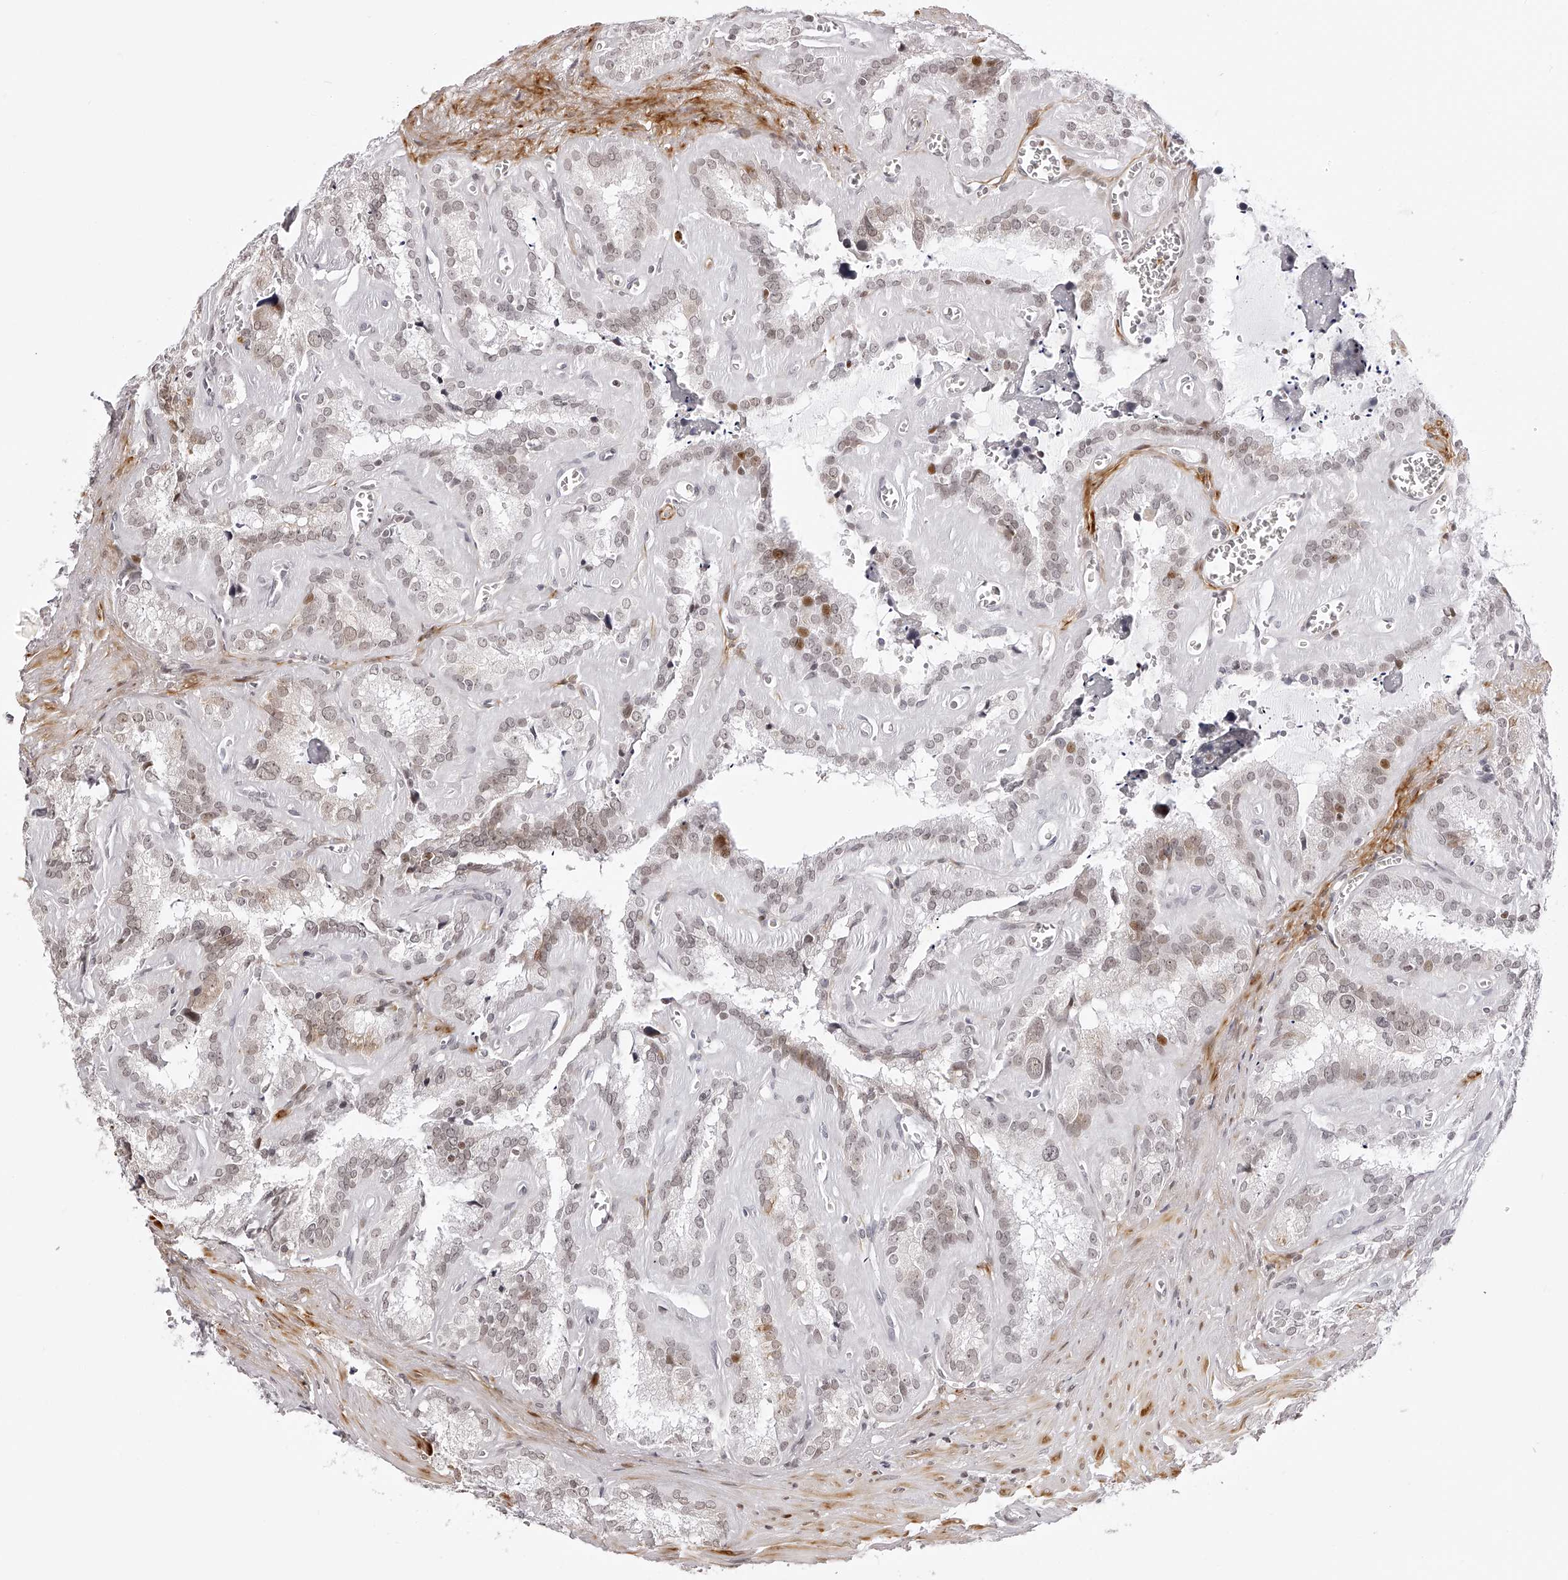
{"staining": {"intensity": "moderate", "quantity": "<25%", "location": "nuclear"}, "tissue": "seminal vesicle", "cell_type": "Glandular cells", "image_type": "normal", "snomed": [{"axis": "morphology", "description": "Normal tissue, NOS"}, {"axis": "topography", "description": "Prostate"}, {"axis": "topography", "description": "Seminal veicle"}], "caption": "Moderate nuclear positivity for a protein is seen in about <25% of glandular cells of normal seminal vesicle using IHC.", "gene": "PLEKHG1", "patient": {"sex": "male", "age": 59}}